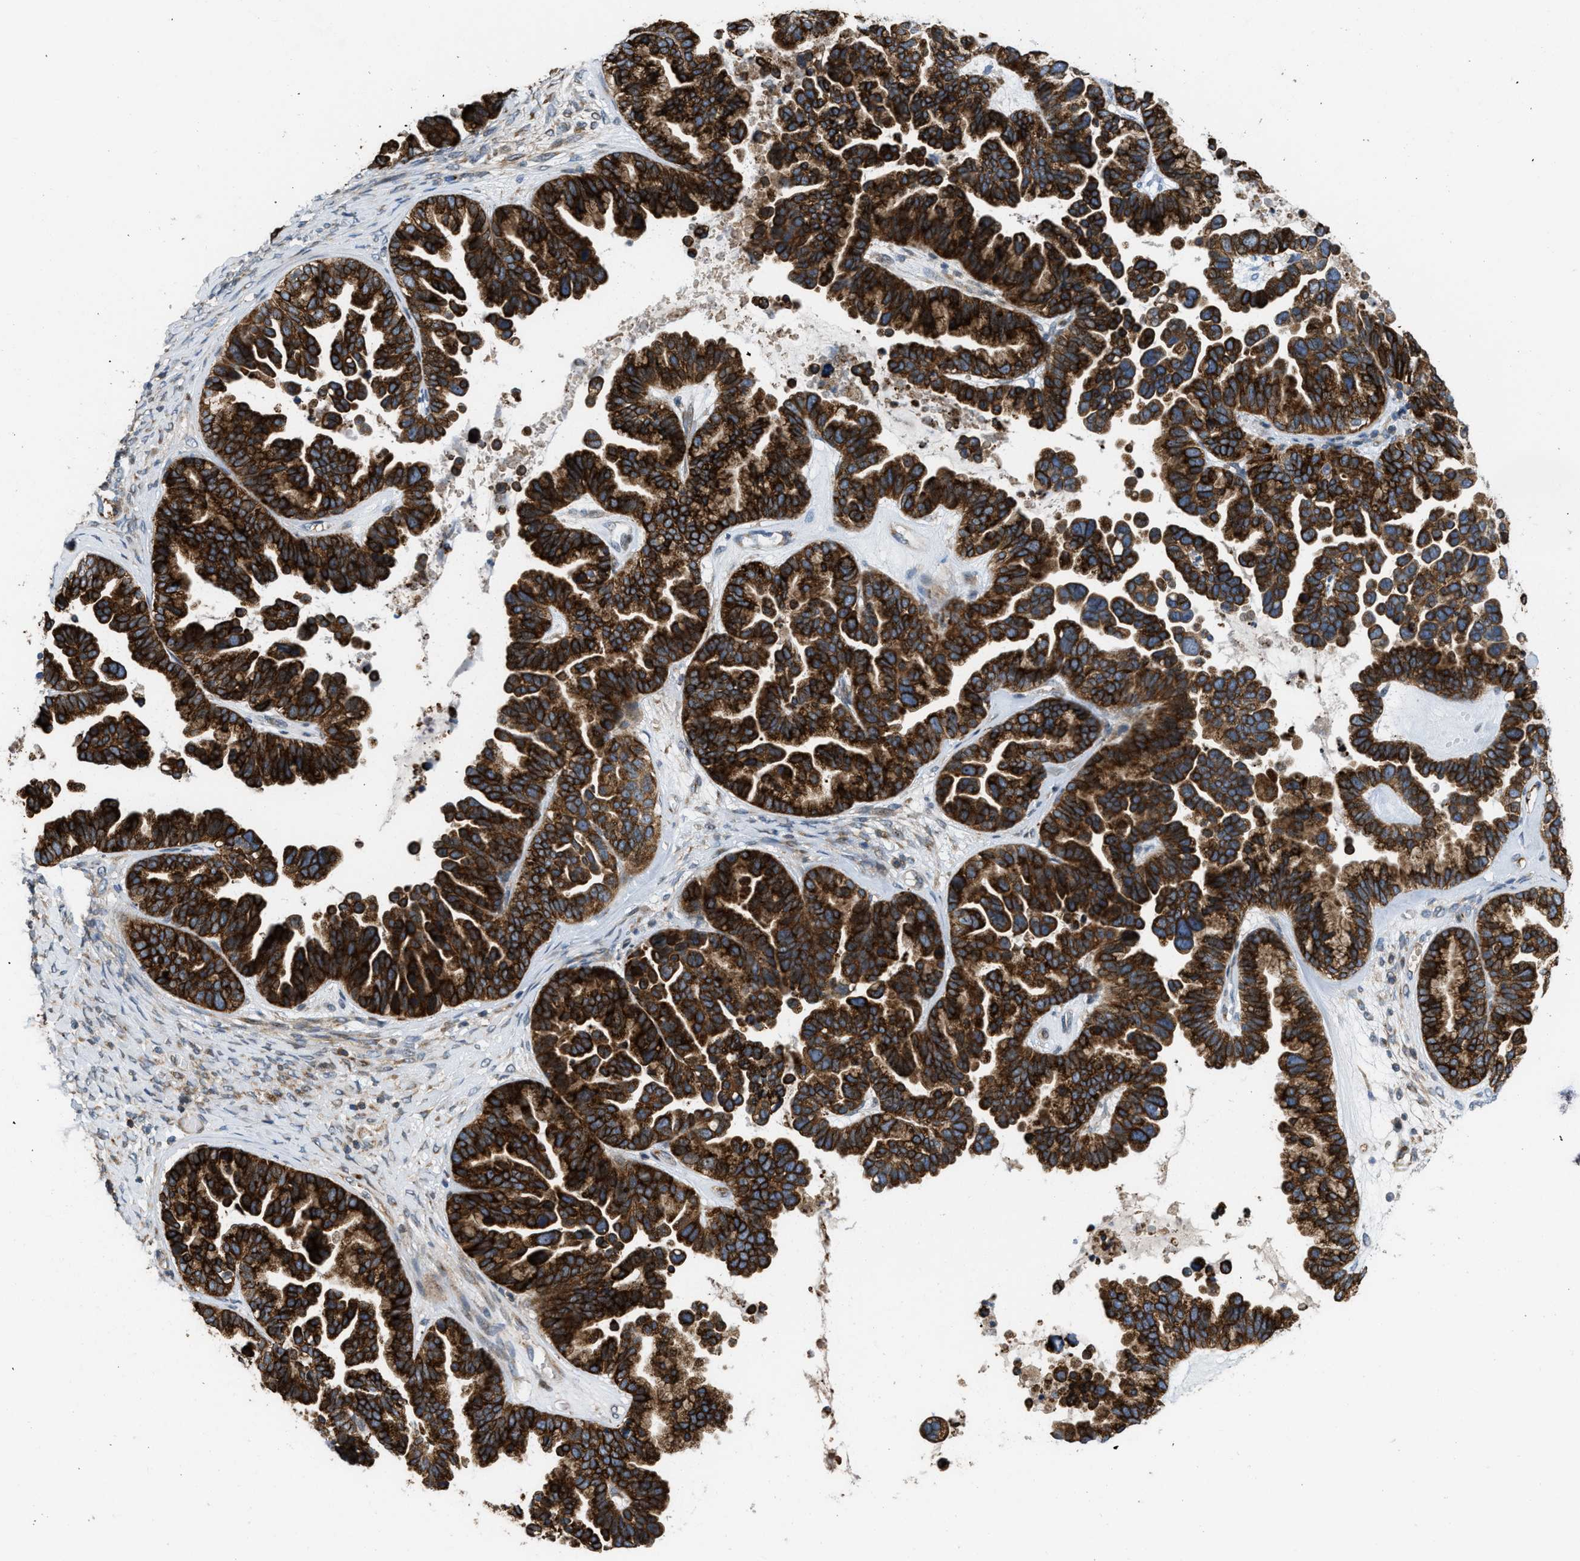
{"staining": {"intensity": "strong", "quantity": ">75%", "location": "cytoplasmic/membranous"}, "tissue": "ovarian cancer", "cell_type": "Tumor cells", "image_type": "cancer", "snomed": [{"axis": "morphology", "description": "Cystadenocarcinoma, serous, NOS"}, {"axis": "topography", "description": "Ovary"}], "caption": "DAB (3,3'-diaminobenzidine) immunohistochemical staining of serous cystadenocarcinoma (ovarian) reveals strong cytoplasmic/membranous protein positivity in approximately >75% of tumor cells.", "gene": "DIPK1A", "patient": {"sex": "female", "age": 56}}